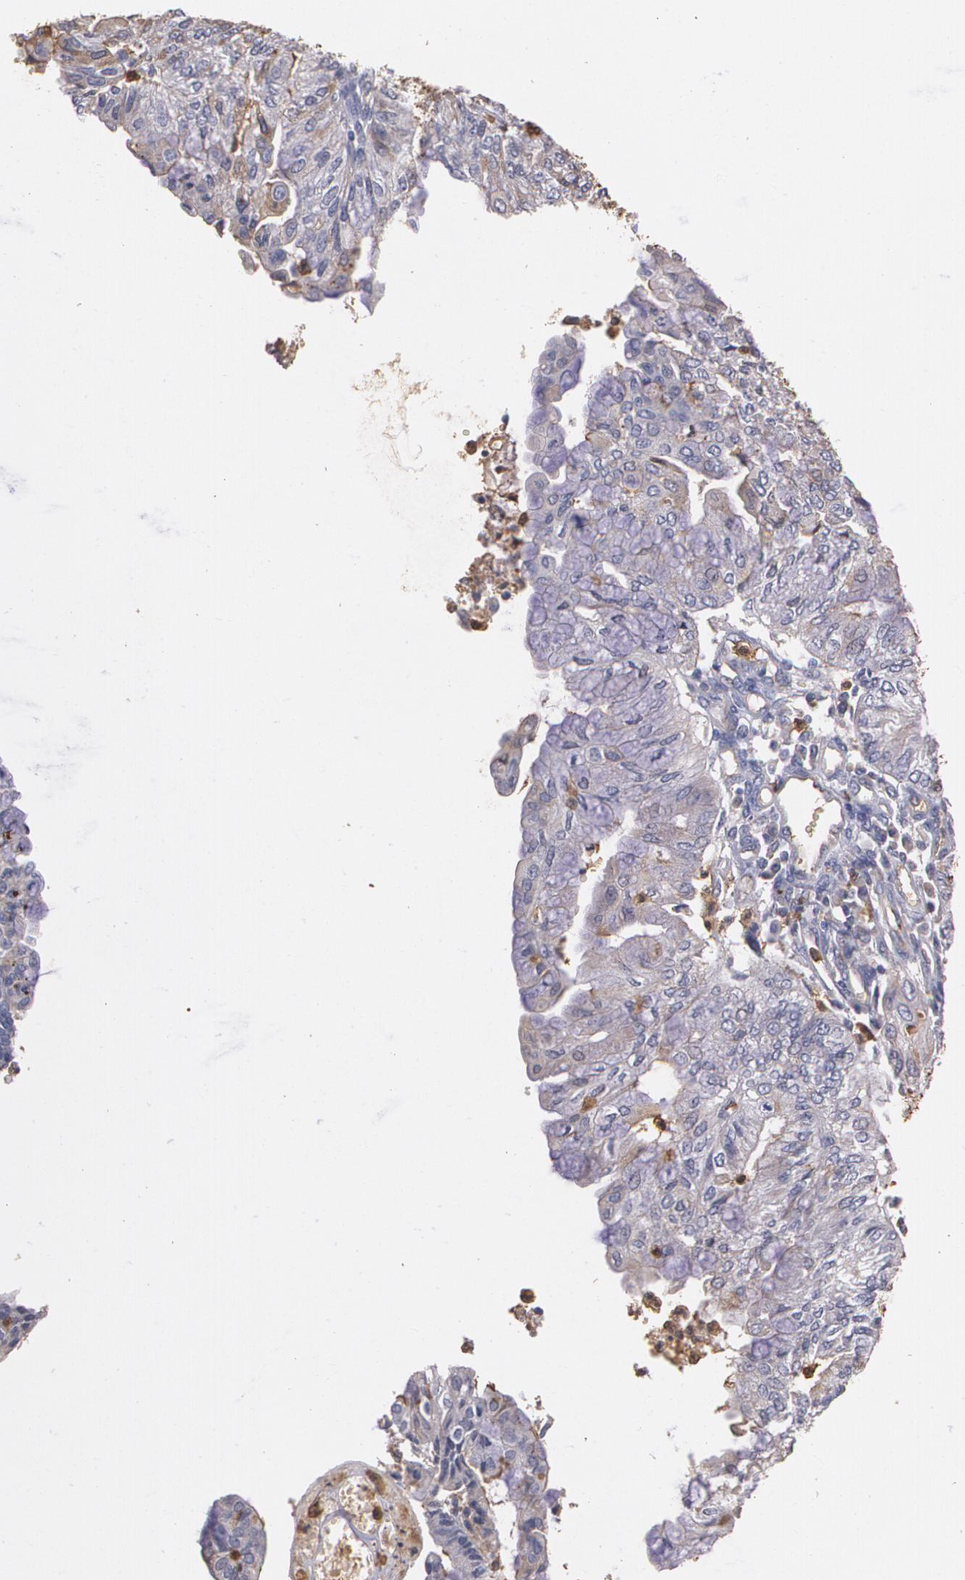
{"staining": {"intensity": "moderate", "quantity": "25%-75%", "location": "cytoplasmic/membranous"}, "tissue": "endometrial cancer", "cell_type": "Tumor cells", "image_type": "cancer", "snomed": [{"axis": "morphology", "description": "Adenocarcinoma, NOS"}, {"axis": "topography", "description": "Endometrium"}], "caption": "Moderate cytoplasmic/membranous protein staining is seen in approximately 25%-75% of tumor cells in endometrial cancer (adenocarcinoma).", "gene": "PTS", "patient": {"sex": "female", "age": 59}}